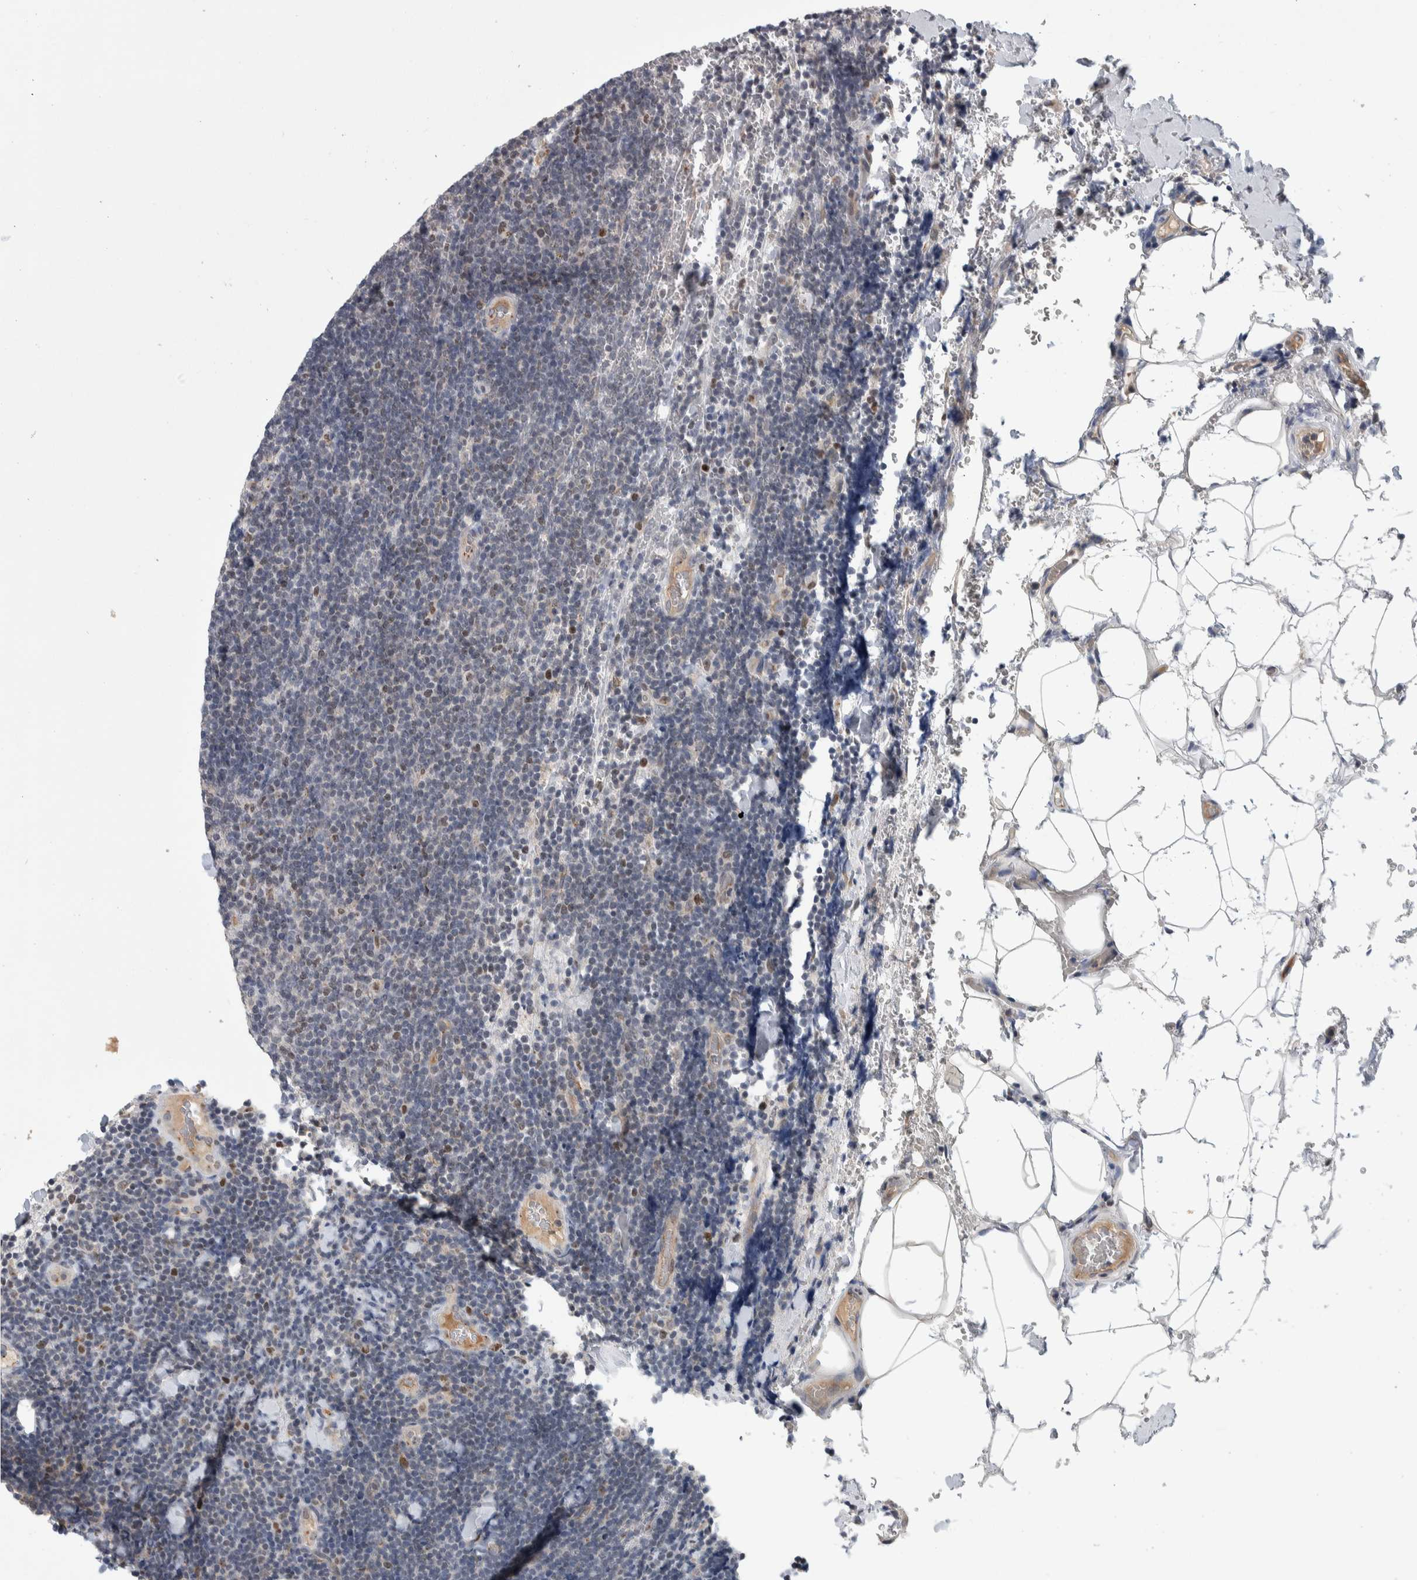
{"staining": {"intensity": "weak", "quantity": "25%-75%", "location": "cytoplasmic/membranous,nuclear"}, "tissue": "lymphoma", "cell_type": "Tumor cells", "image_type": "cancer", "snomed": [{"axis": "morphology", "description": "Malignant lymphoma, non-Hodgkin's type, Low grade"}, {"axis": "topography", "description": "Lymph node"}], "caption": "Immunohistochemical staining of human malignant lymphoma, non-Hodgkin's type (low-grade) exhibits low levels of weak cytoplasmic/membranous and nuclear protein staining in about 25%-75% of tumor cells.", "gene": "MSL1", "patient": {"sex": "male", "age": 66}}